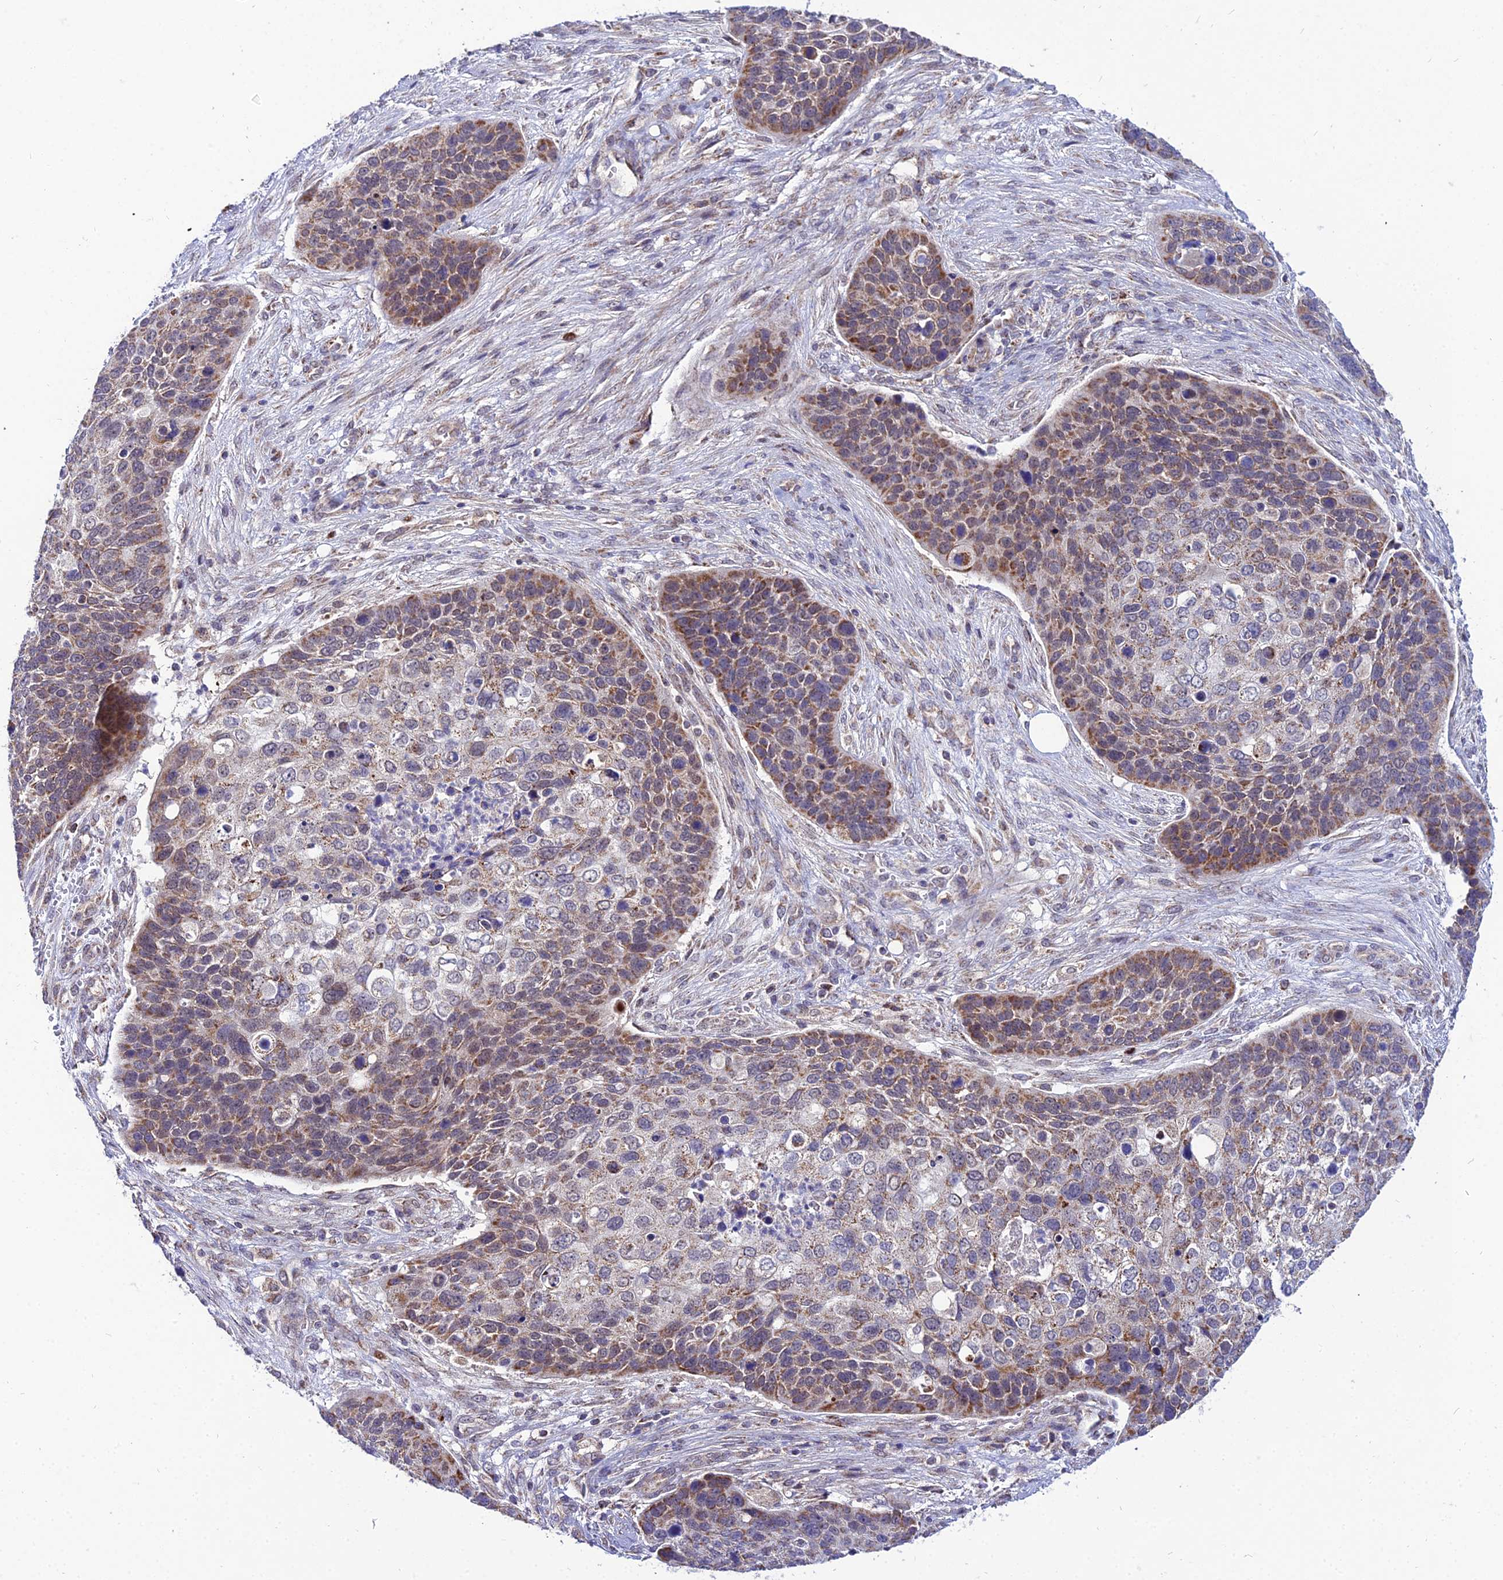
{"staining": {"intensity": "moderate", "quantity": "25%-75%", "location": "cytoplasmic/membranous"}, "tissue": "skin cancer", "cell_type": "Tumor cells", "image_type": "cancer", "snomed": [{"axis": "morphology", "description": "Basal cell carcinoma"}, {"axis": "topography", "description": "Skin"}], "caption": "The photomicrograph shows staining of skin cancer, revealing moderate cytoplasmic/membranous protein expression (brown color) within tumor cells.", "gene": "PSMD2", "patient": {"sex": "female", "age": 74}}